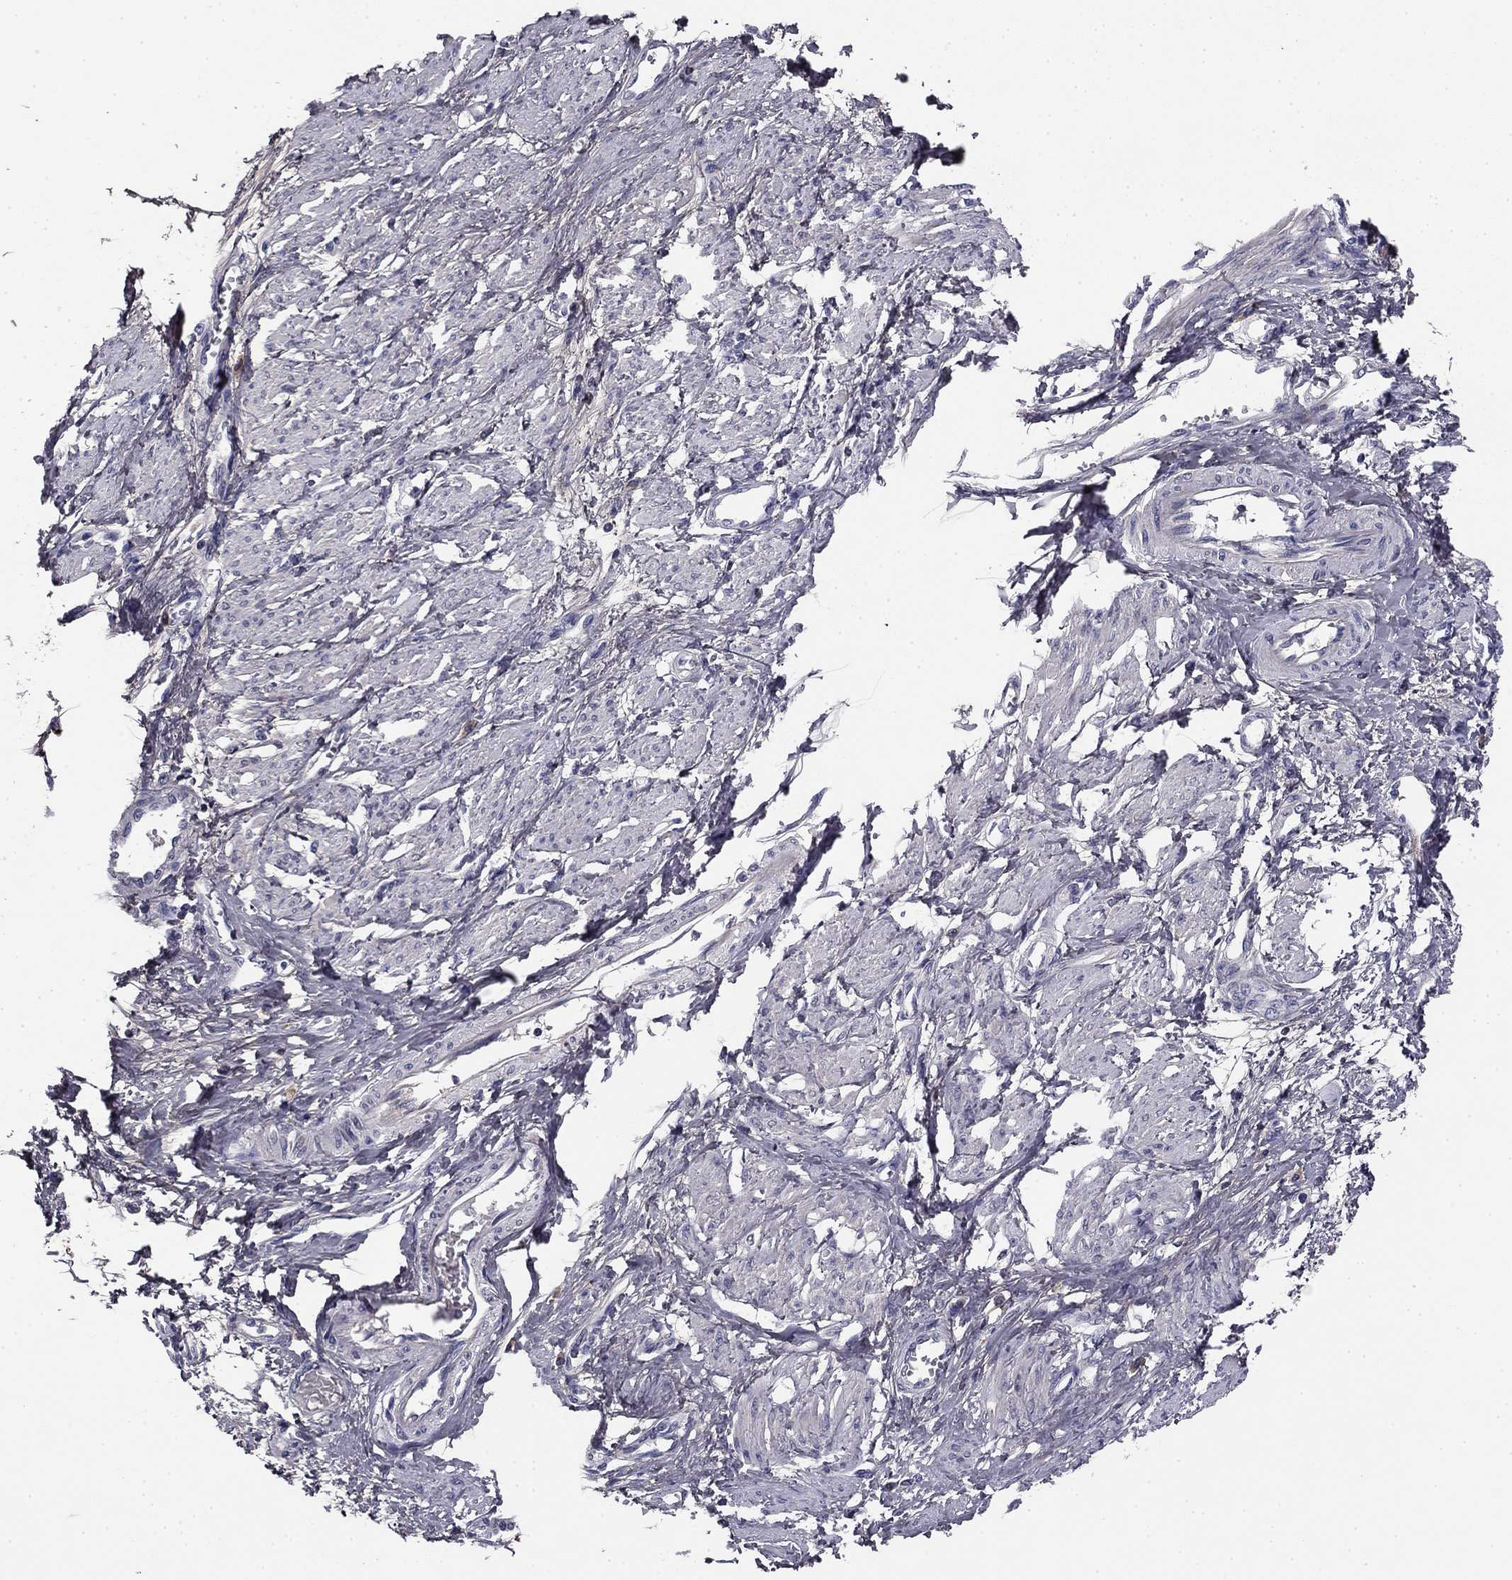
{"staining": {"intensity": "negative", "quantity": "none", "location": "none"}, "tissue": "smooth muscle", "cell_type": "Smooth muscle cells", "image_type": "normal", "snomed": [{"axis": "morphology", "description": "Normal tissue, NOS"}, {"axis": "topography", "description": "Smooth muscle"}, {"axis": "topography", "description": "Uterus"}], "caption": "Immunohistochemical staining of unremarkable smooth muscle reveals no significant positivity in smooth muscle cells.", "gene": "COL2A1", "patient": {"sex": "female", "age": 39}}